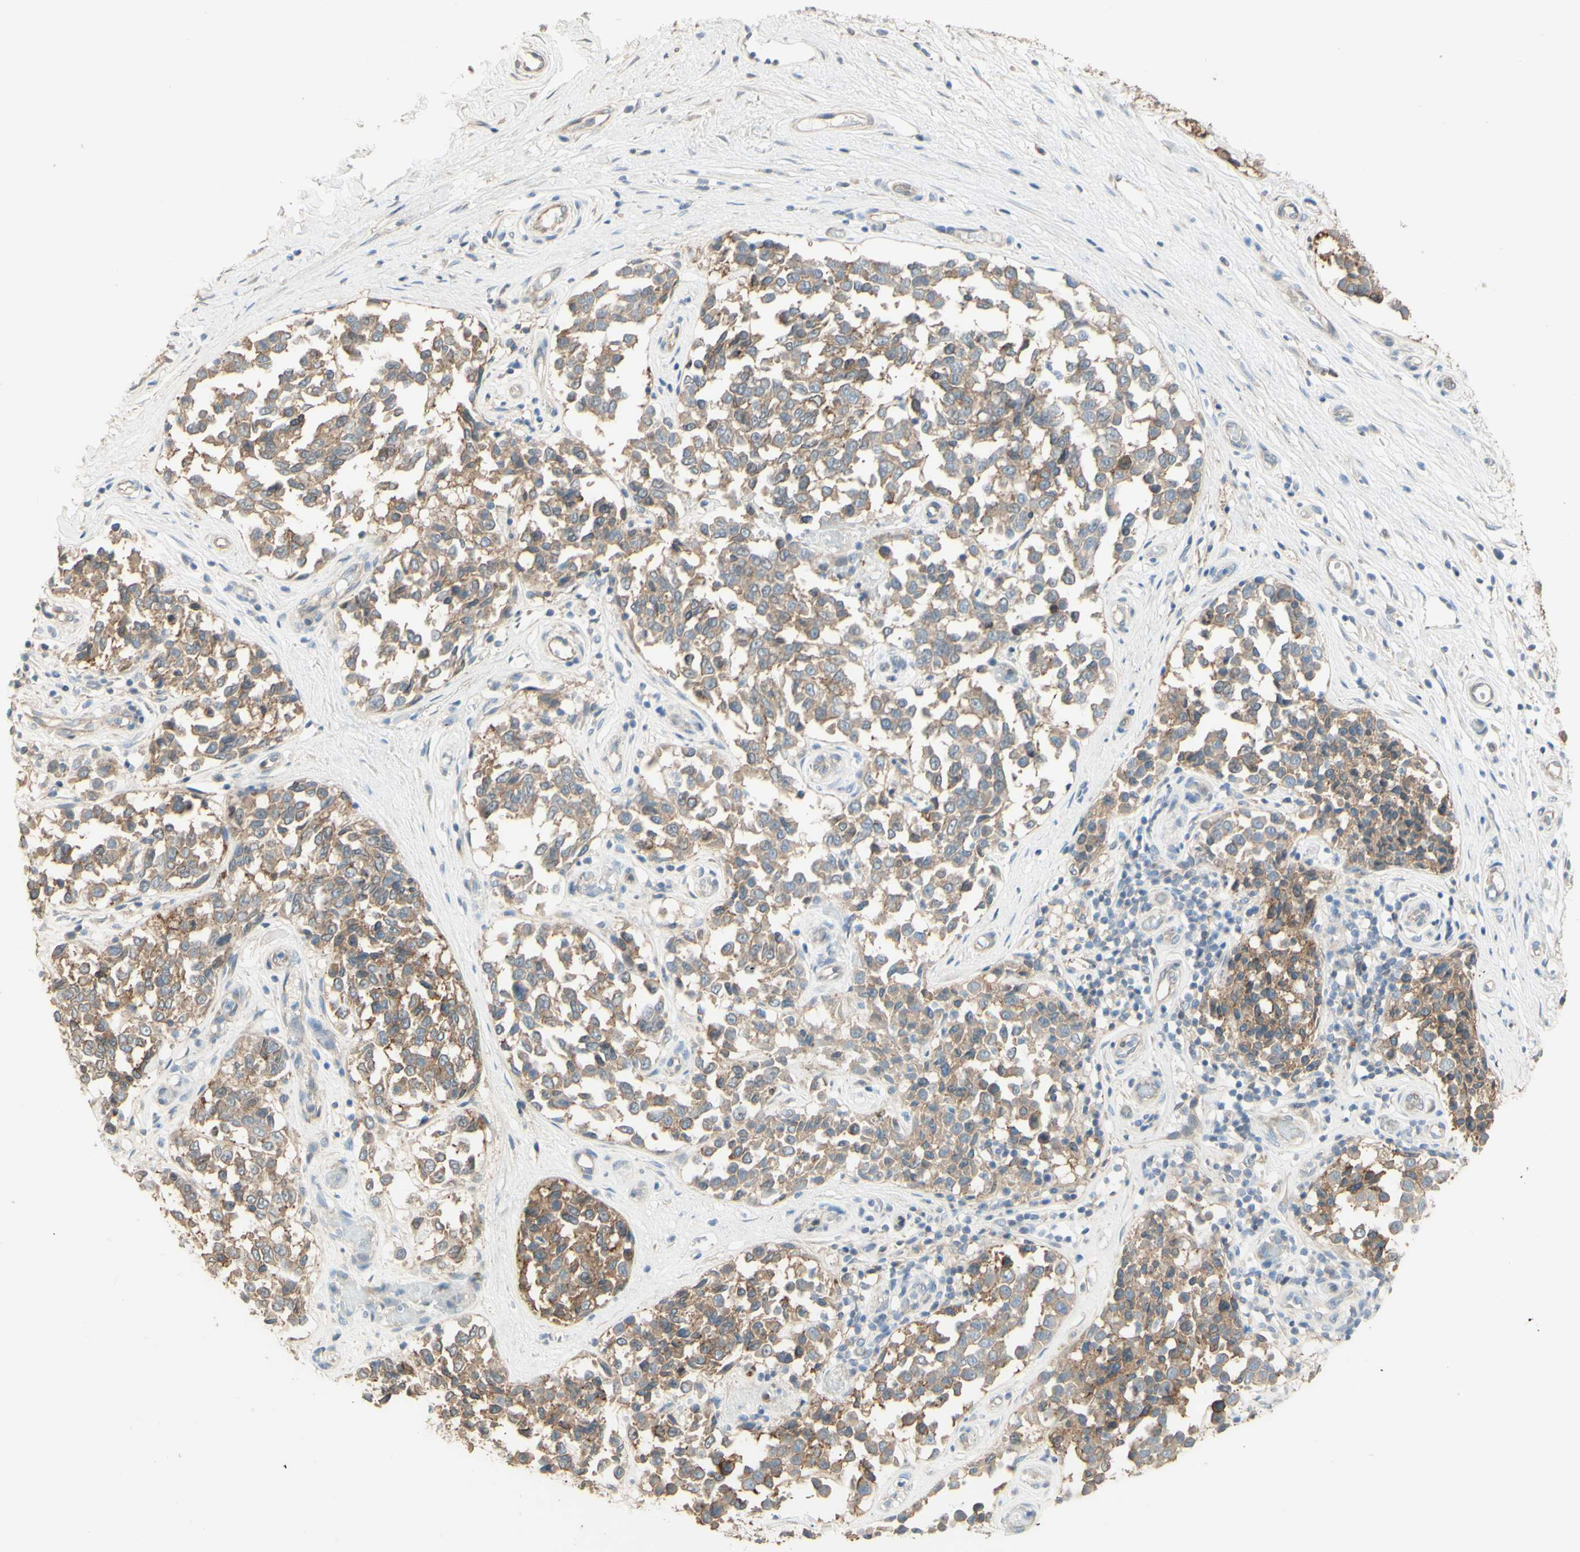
{"staining": {"intensity": "moderate", "quantity": ">75%", "location": "cytoplasmic/membranous"}, "tissue": "melanoma", "cell_type": "Tumor cells", "image_type": "cancer", "snomed": [{"axis": "morphology", "description": "Malignant melanoma, NOS"}, {"axis": "topography", "description": "Skin"}], "caption": "Malignant melanoma stained for a protein (brown) exhibits moderate cytoplasmic/membranous positive expression in approximately >75% of tumor cells.", "gene": "RNF149", "patient": {"sex": "female", "age": 64}}